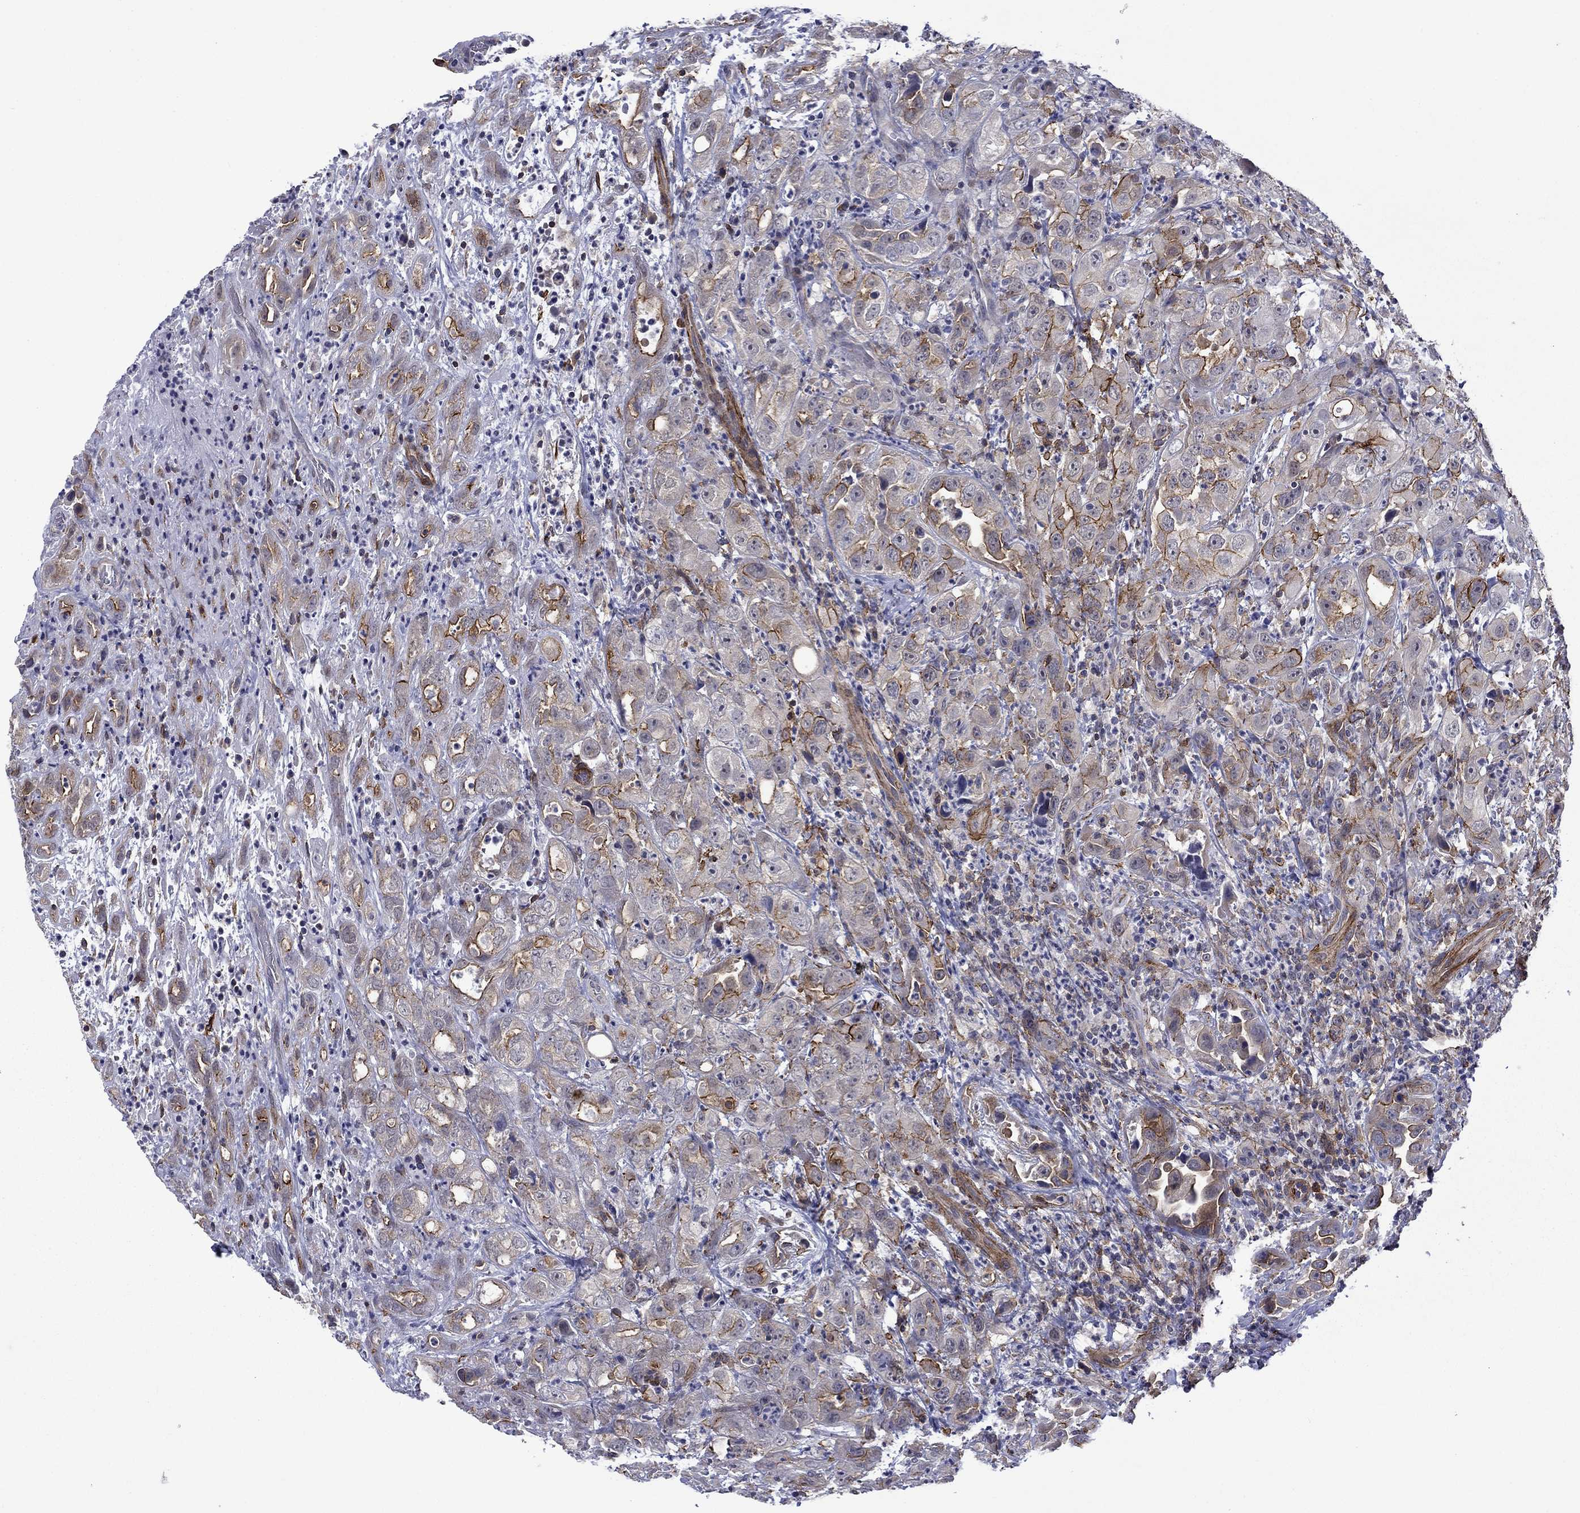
{"staining": {"intensity": "strong", "quantity": "25%-75%", "location": "cytoplasmic/membranous"}, "tissue": "urothelial cancer", "cell_type": "Tumor cells", "image_type": "cancer", "snomed": [{"axis": "morphology", "description": "Urothelial carcinoma, High grade"}, {"axis": "topography", "description": "Urinary bladder"}], "caption": "High-magnification brightfield microscopy of urothelial cancer stained with DAB (3,3'-diaminobenzidine) (brown) and counterstained with hematoxylin (blue). tumor cells exhibit strong cytoplasmic/membranous expression is present in approximately25%-75% of cells.", "gene": "LMO7", "patient": {"sex": "female", "age": 41}}